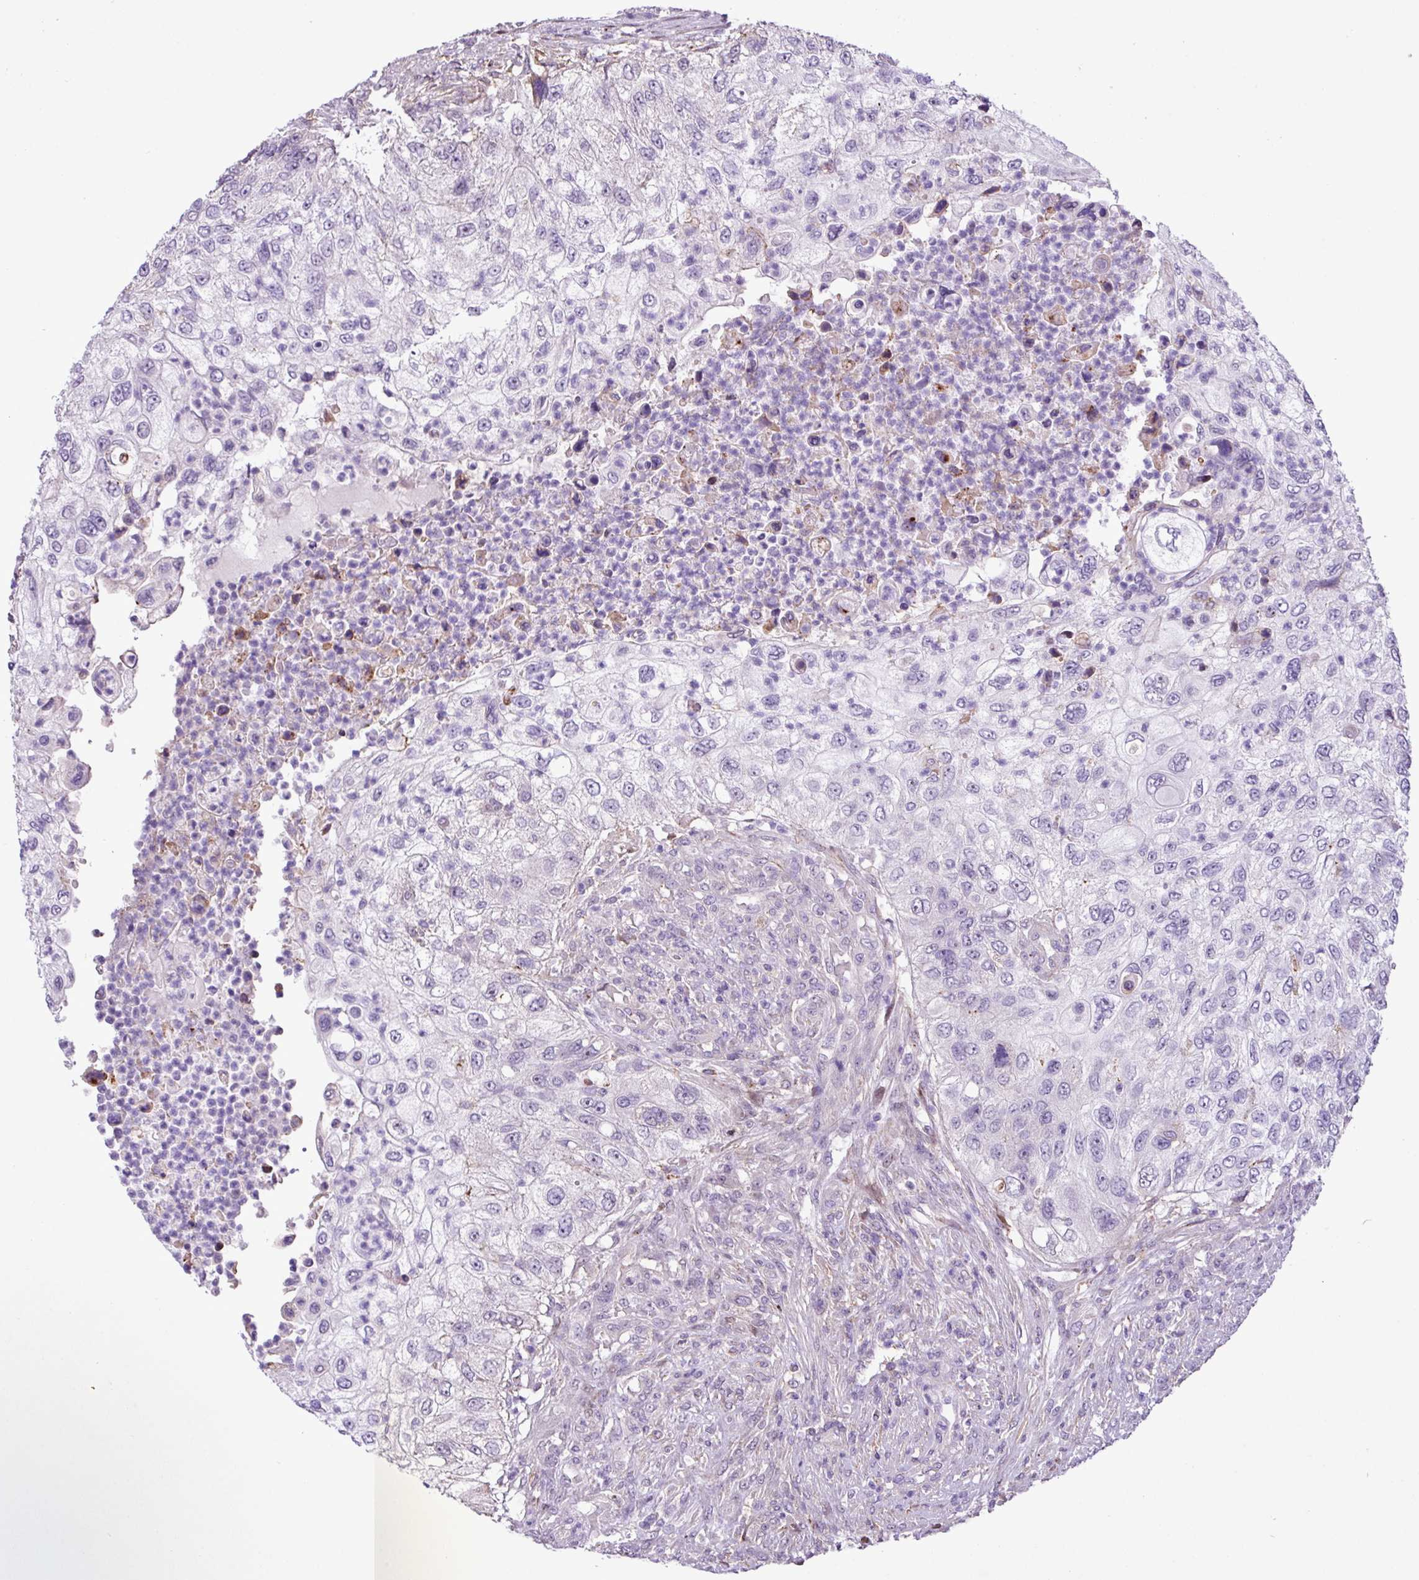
{"staining": {"intensity": "negative", "quantity": "none", "location": "none"}, "tissue": "urothelial cancer", "cell_type": "Tumor cells", "image_type": "cancer", "snomed": [{"axis": "morphology", "description": "Urothelial carcinoma, High grade"}, {"axis": "topography", "description": "Urinary bladder"}], "caption": "Histopathology image shows no significant protein staining in tumor cells of urothelial cancer.", "gene": "RPP25L", "patient": {"sex": "female", "age": 60}}